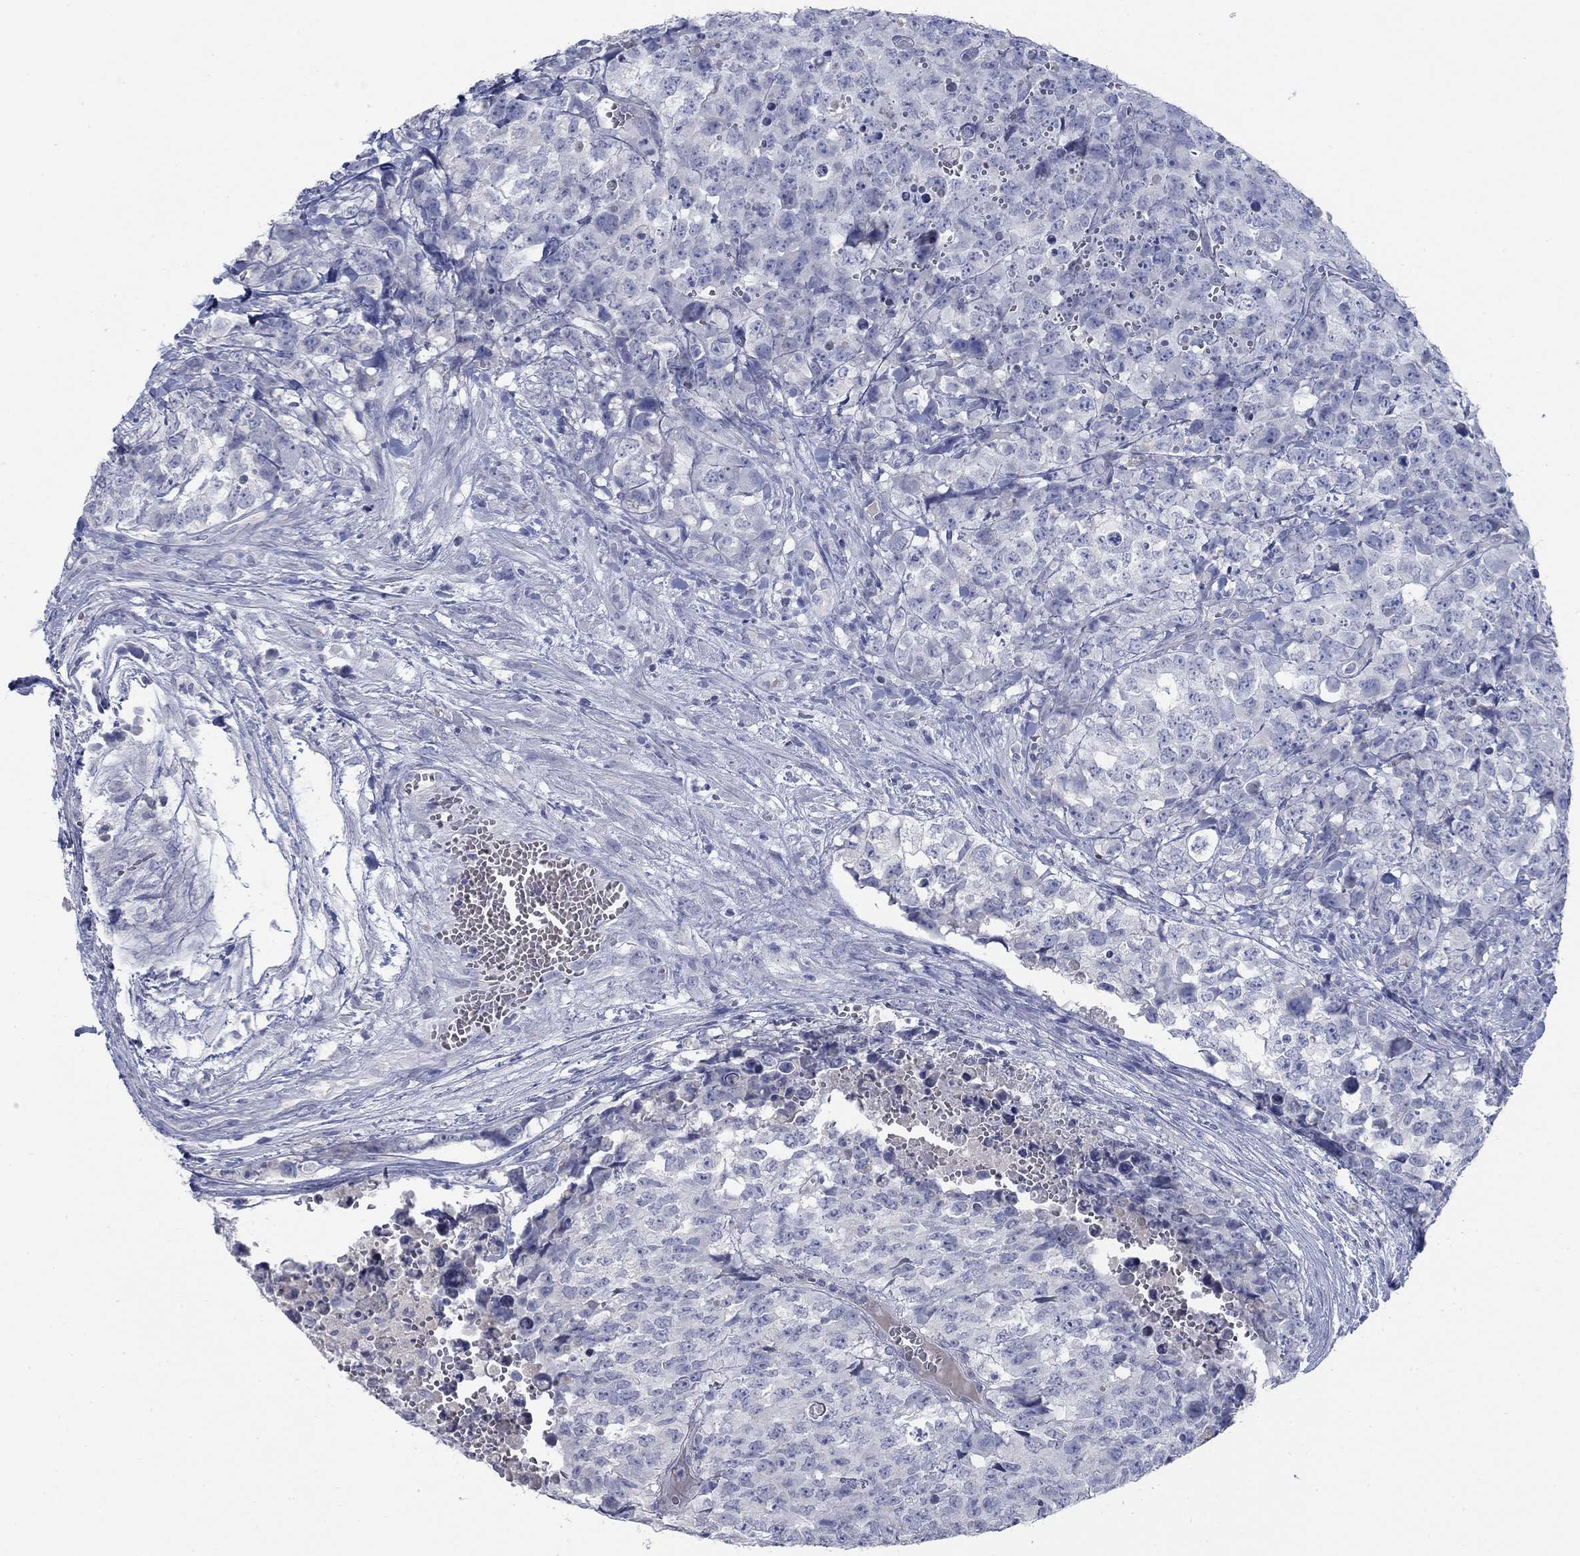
{"staining": {"intensity": "negative", "quantity": "none", "location": "none"}, "tissue": "testis cancer", "cell_type": "Tumor cells", "image_type": "cancer", "snomed": [{"axis": "morphology", "description": "Carcinoma, Embryonal, NOS"}, {"axis": "topography", "description": "Testis"}], "caption": "A high-resolution histopathology image shows immunohistochemistry (IHC) staining of testis cancer, which reveals no significant positivity in tumor cells. (DAB (3,3'-diaminobenzidine) immunohistochemistry, high magnification).", "gene": "DNER", "patient": {"sex": "male", "age": 23}}